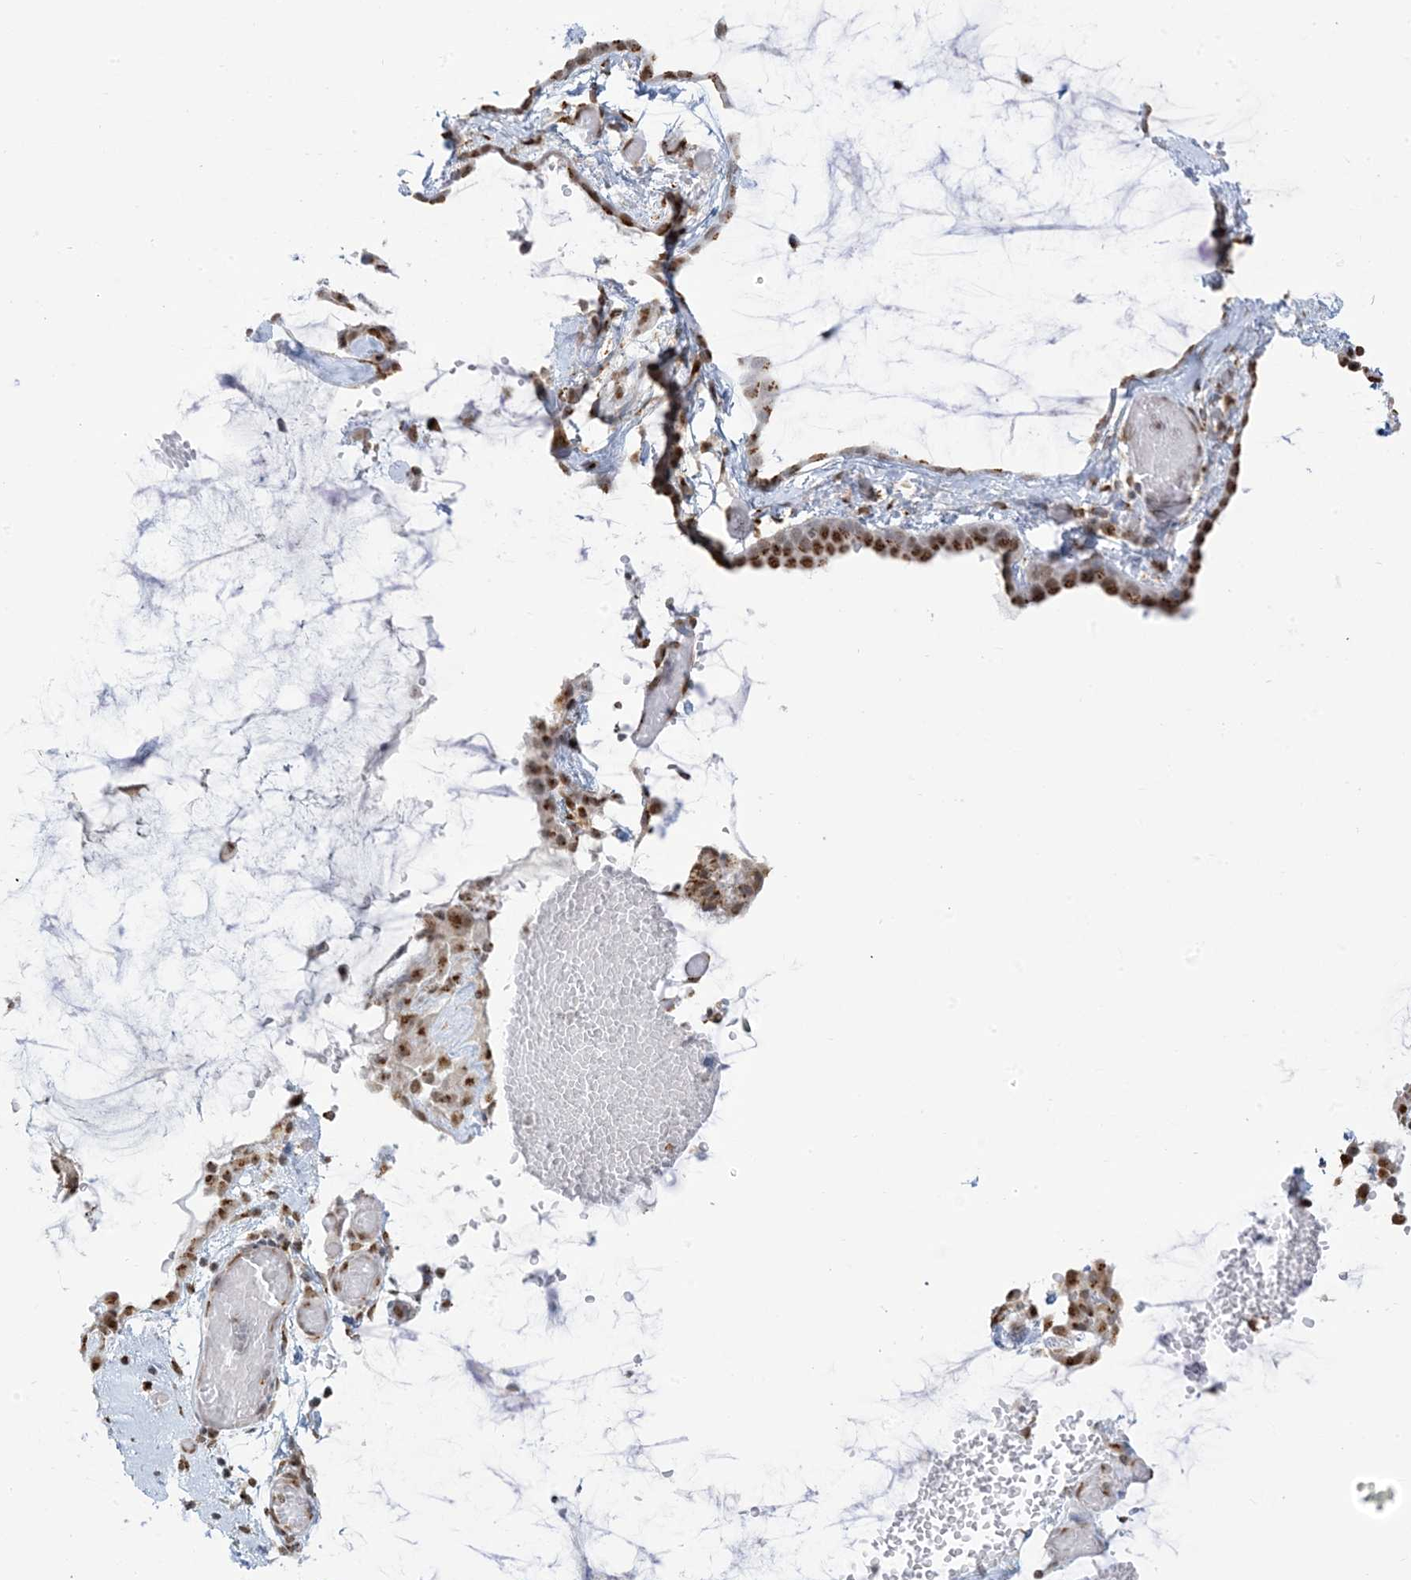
{"staining": {"intensity": "moderate", "quantity": "25%-75%", "location": "cytoplasmic/membranous,nuclear"}, "tissue": "ovarian cancer", "cell_type": "Tumor cells", "image_type": "cancer", "snomed": [{"axis": "morphology", "description": "Cystadenocarcinoma, mucinous, NOS"}, {"axis": "topography", "description": "Ovary"}], "caption": "Brown immunohistochemical staining in ovarian cancer (mucinous cystadenocarcinoma) displays moderate cytoplasmic/membranous and nuclear positivity in approximately 25%-75% of tumor cells.", "gene": "GPR107", "patient": {"sex": "female", "age": 39}}